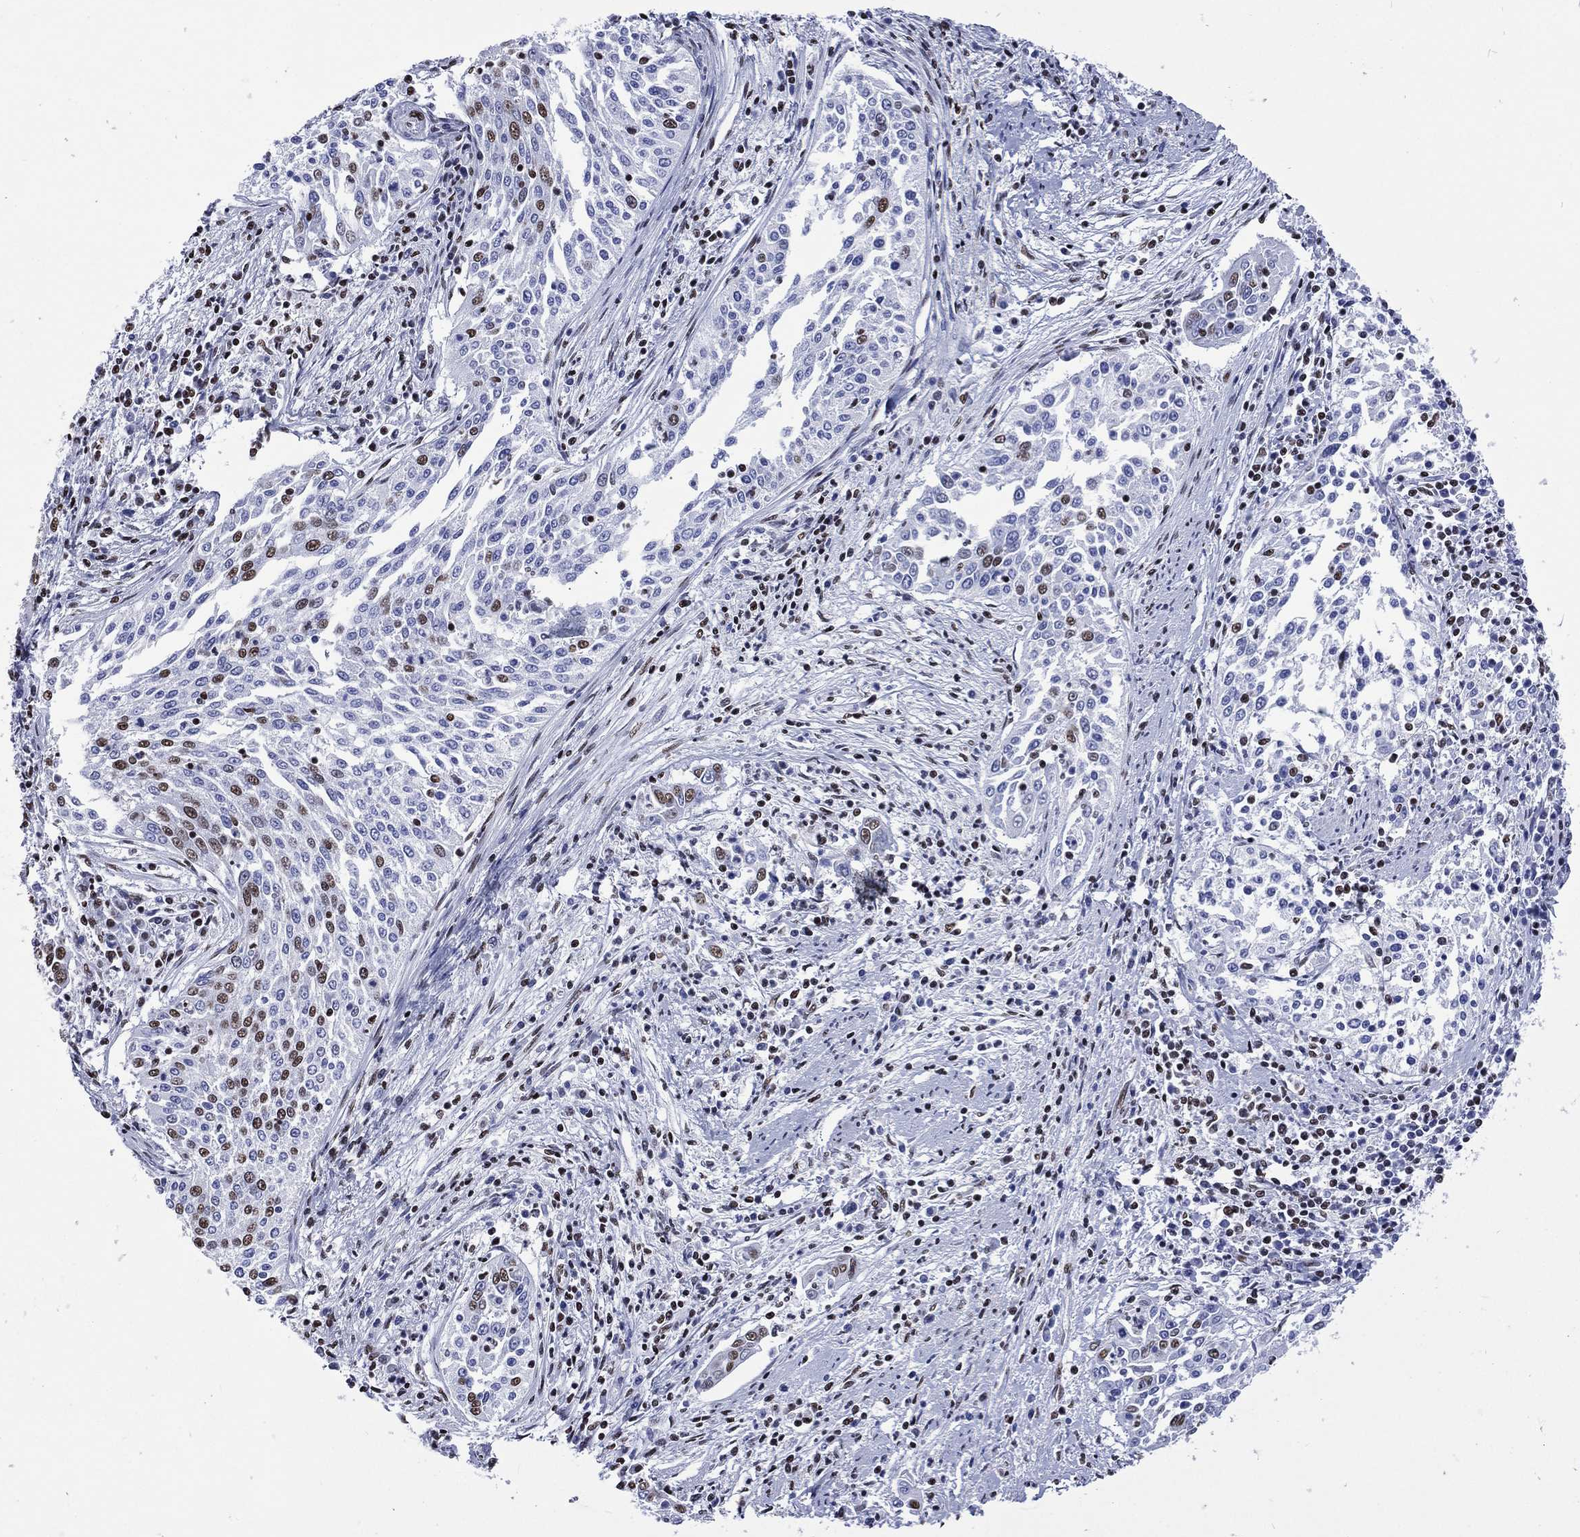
{"staining": {"intensity": "moderate", "quantity": "<25%", "location": "nuclear"}, "tissue": "cervical cancer", "cell_type": "Tumor cells", "image_type": "cancer", "snomed": [{"axis": "morphology", "description": "Squamous cell carcinoma, NOS"}, {"axis": "topography", "description": "Cervix"}], "caption": "Immunohistochemistry of cervical cancer displays low levels of moderate nuclear expression in approximately <25% of tumor cells. Ihc stains the protein in brown and the nuclei are stained blue.", "gene": "RETREG2", "patient": {"sex": "female", "age": 41}}